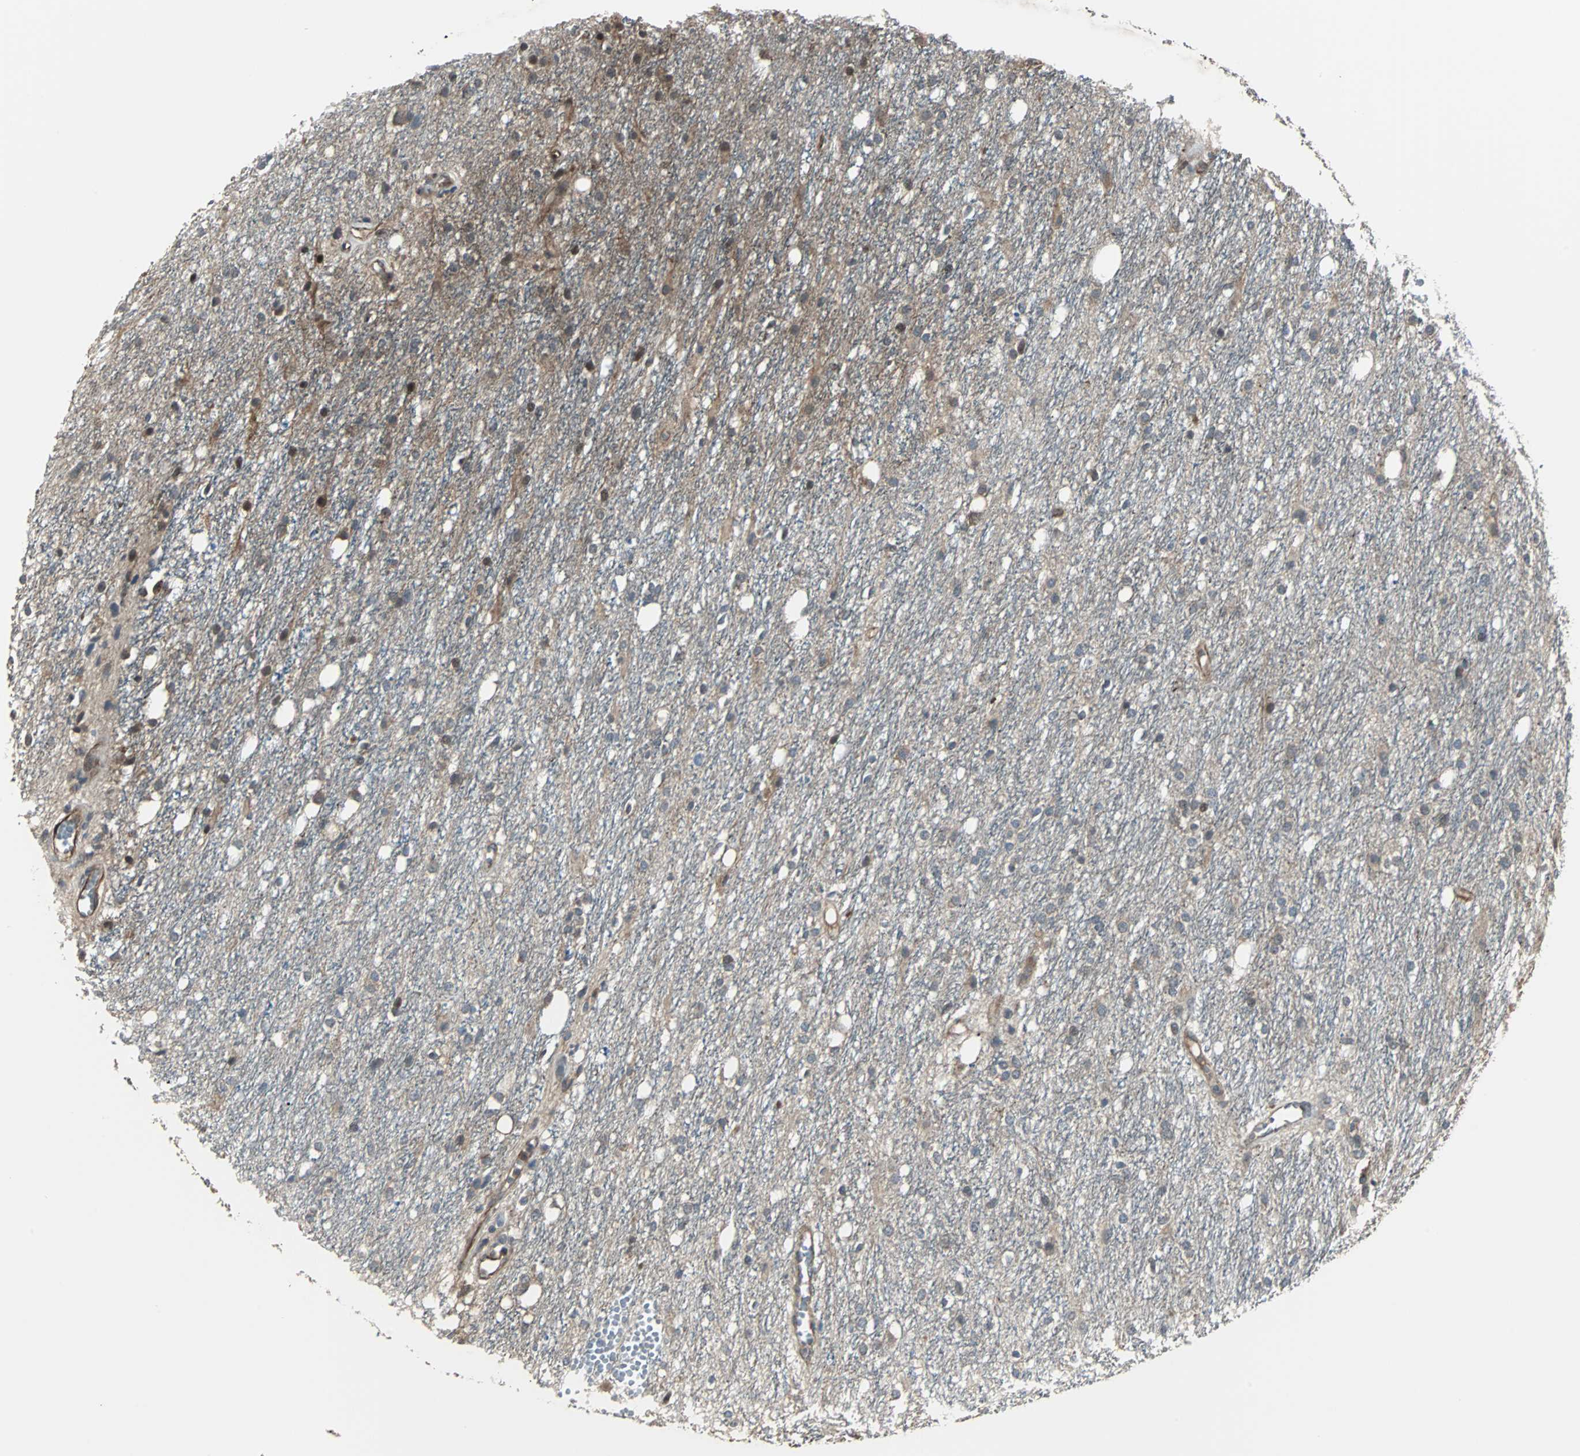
{"staining": {"intensity": "weak", "quantity": "25%-75%", "location": "cytoplasmic/membranous"}, "tissue": "glioma", "cell_type": "Tumor cells", "image_type": "cancer", "snomed": [{"axis": "morphology", "description": "Glioma, malignant, High grade"}, {"axis": "topography", "description": "Brain"}], "caption": "Immunohistochemical staining of human malignant glioma (high-grade) exhibits low levels of weak cytoplasmic/membranous staining in approximately 25%-75% of tumor cells.", "gene": "CHP1", "patient": {"sex": "female", "age": 59}}